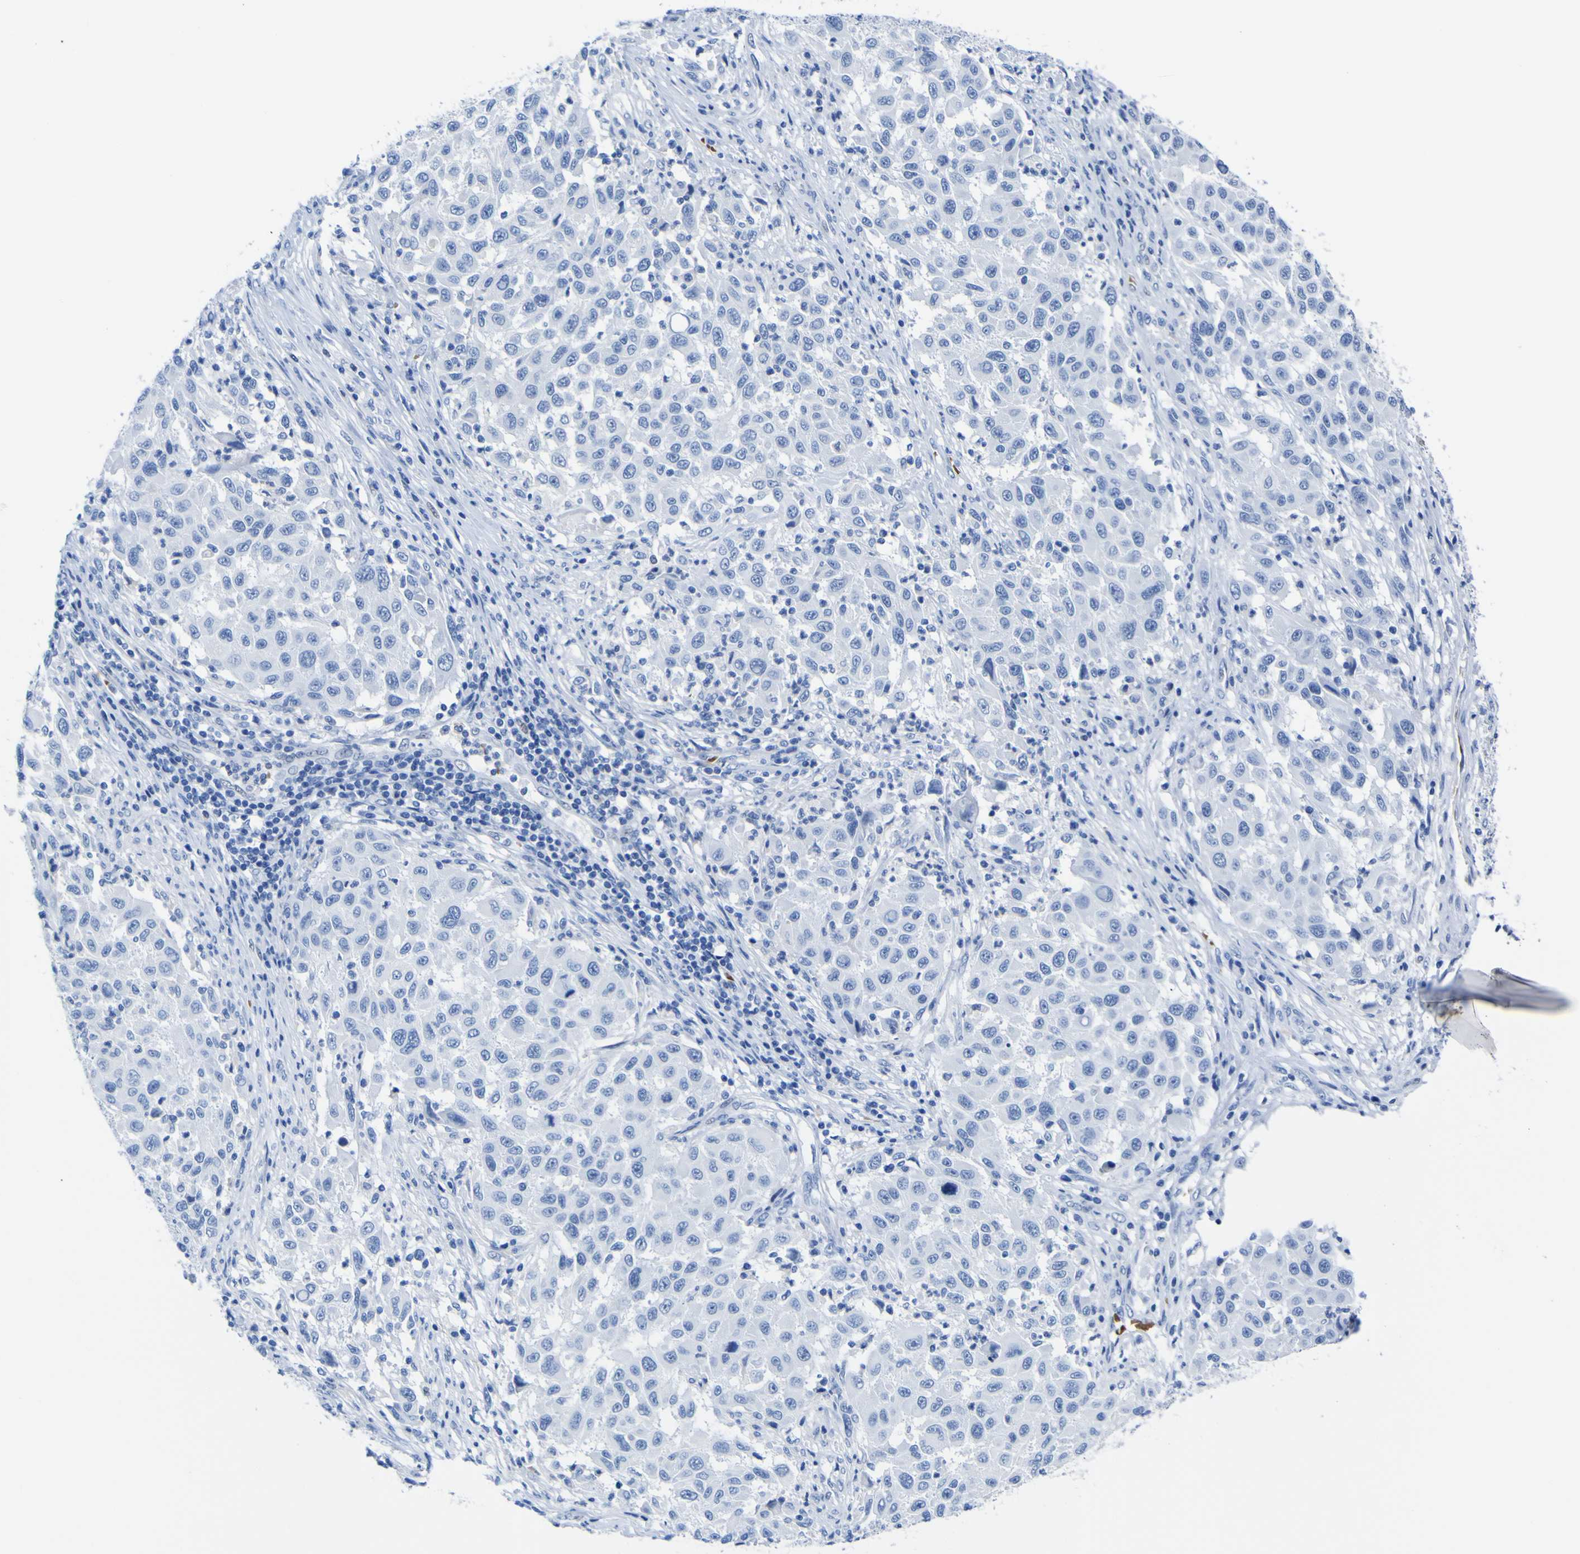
{"staining": {"intensity": "negative", "quantity": "none", "location": "none"}, "tissue": "melanoma", "cell_type": "Tumor cells", "image_type": "cancer", "snomed": [{"axis": "morphology", "description": "Malignant melanoma, Metastatic site"}, {"axis": "topography", "description": "Lymph node"}], "caption": "Tumor cells are negative for brown protein staining in malignant melanoma (metastatic site).", "gene": "DACH1", "patient": {"sex": "male", "age": 61}}